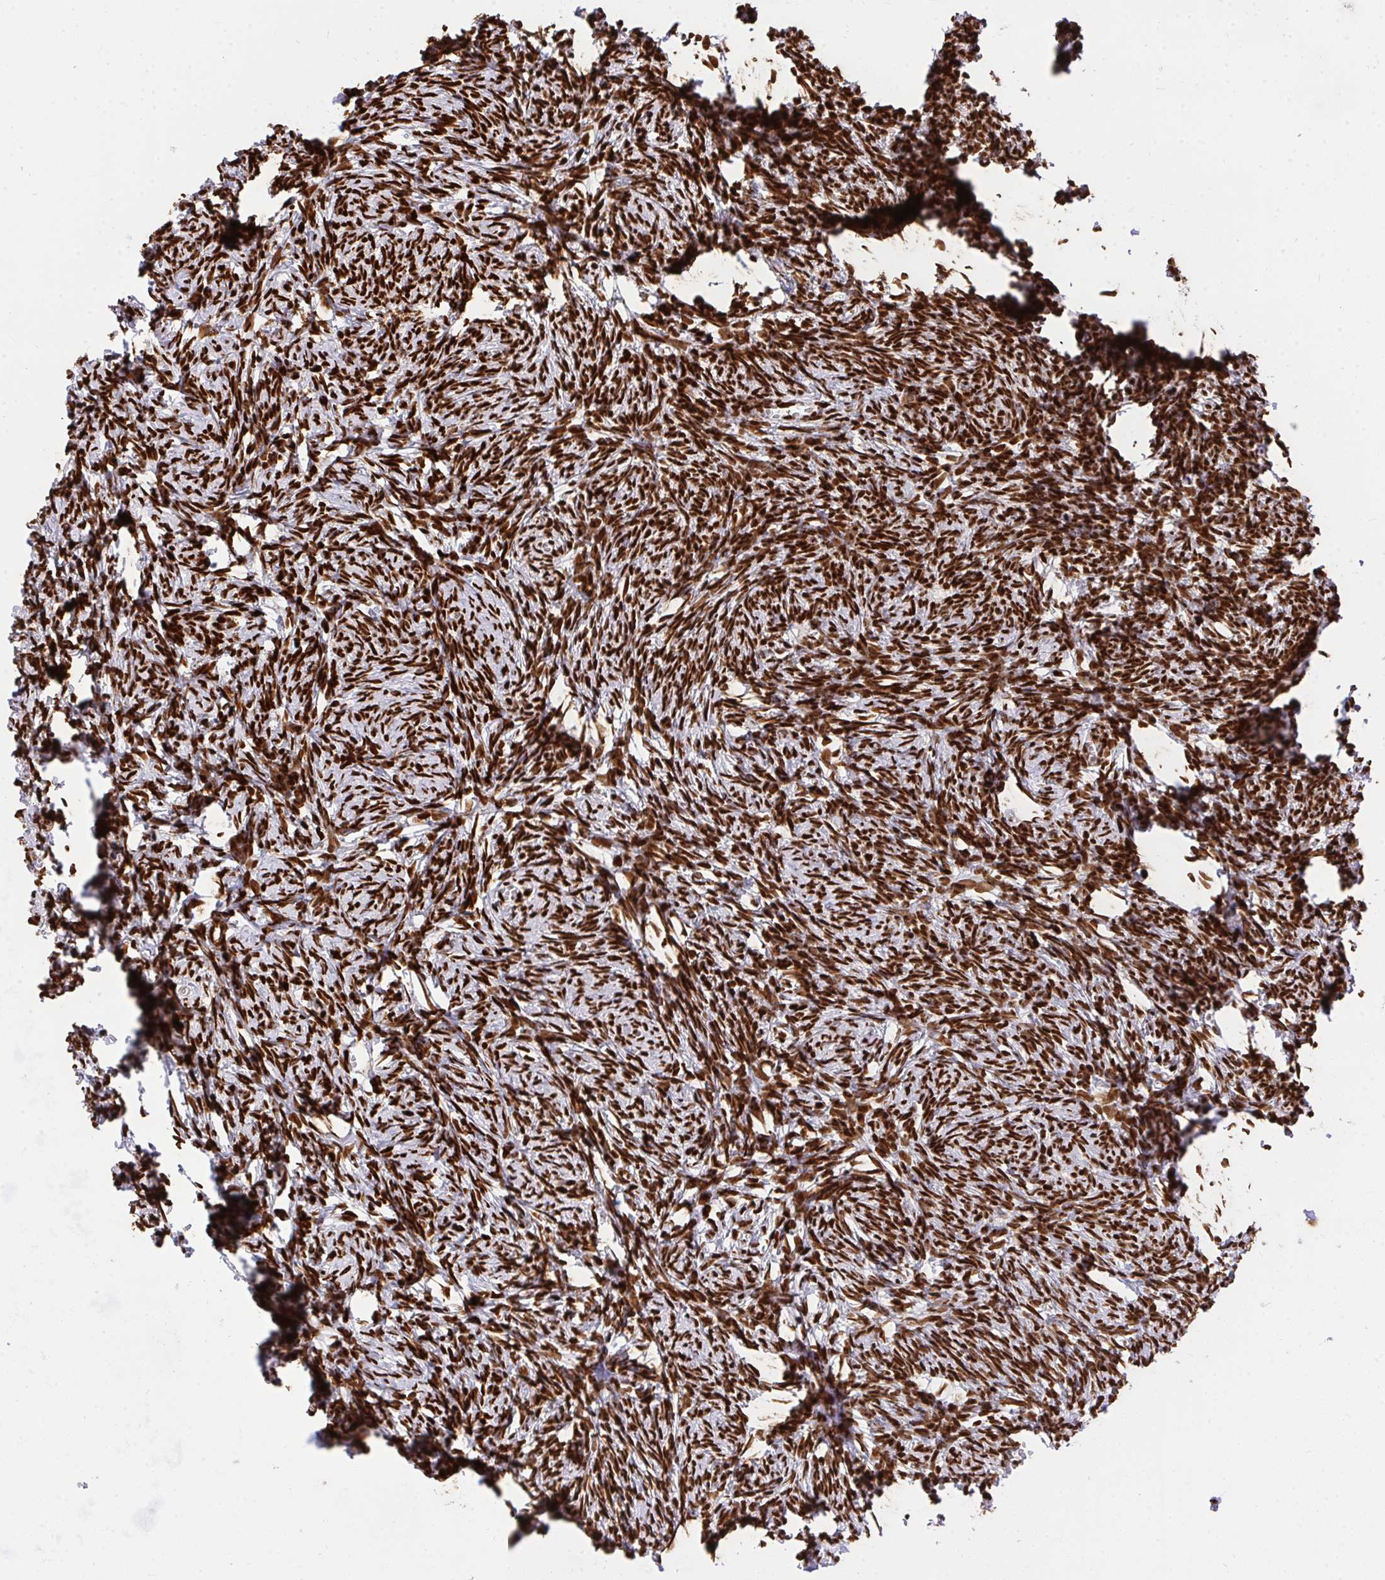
{"staining": {"intensity": "strong", "quantity": ">75%", "location": "nuclear"}, "tissue": "ovary", "cell_type": "Follicle cells", "image_type": "normal", "snomed": [{"axis": "morphology", "description": "Normal tissue, NOS"}, {"axis": "topography", "description": "Ovary"}], "caption": "Brown immunohistochemical staining in normal human ovary shows strong nuclear staining in about >75% of follicle cells.", "gene": "HNRNPL", "patient": {"sex": "female", "age": 41}}